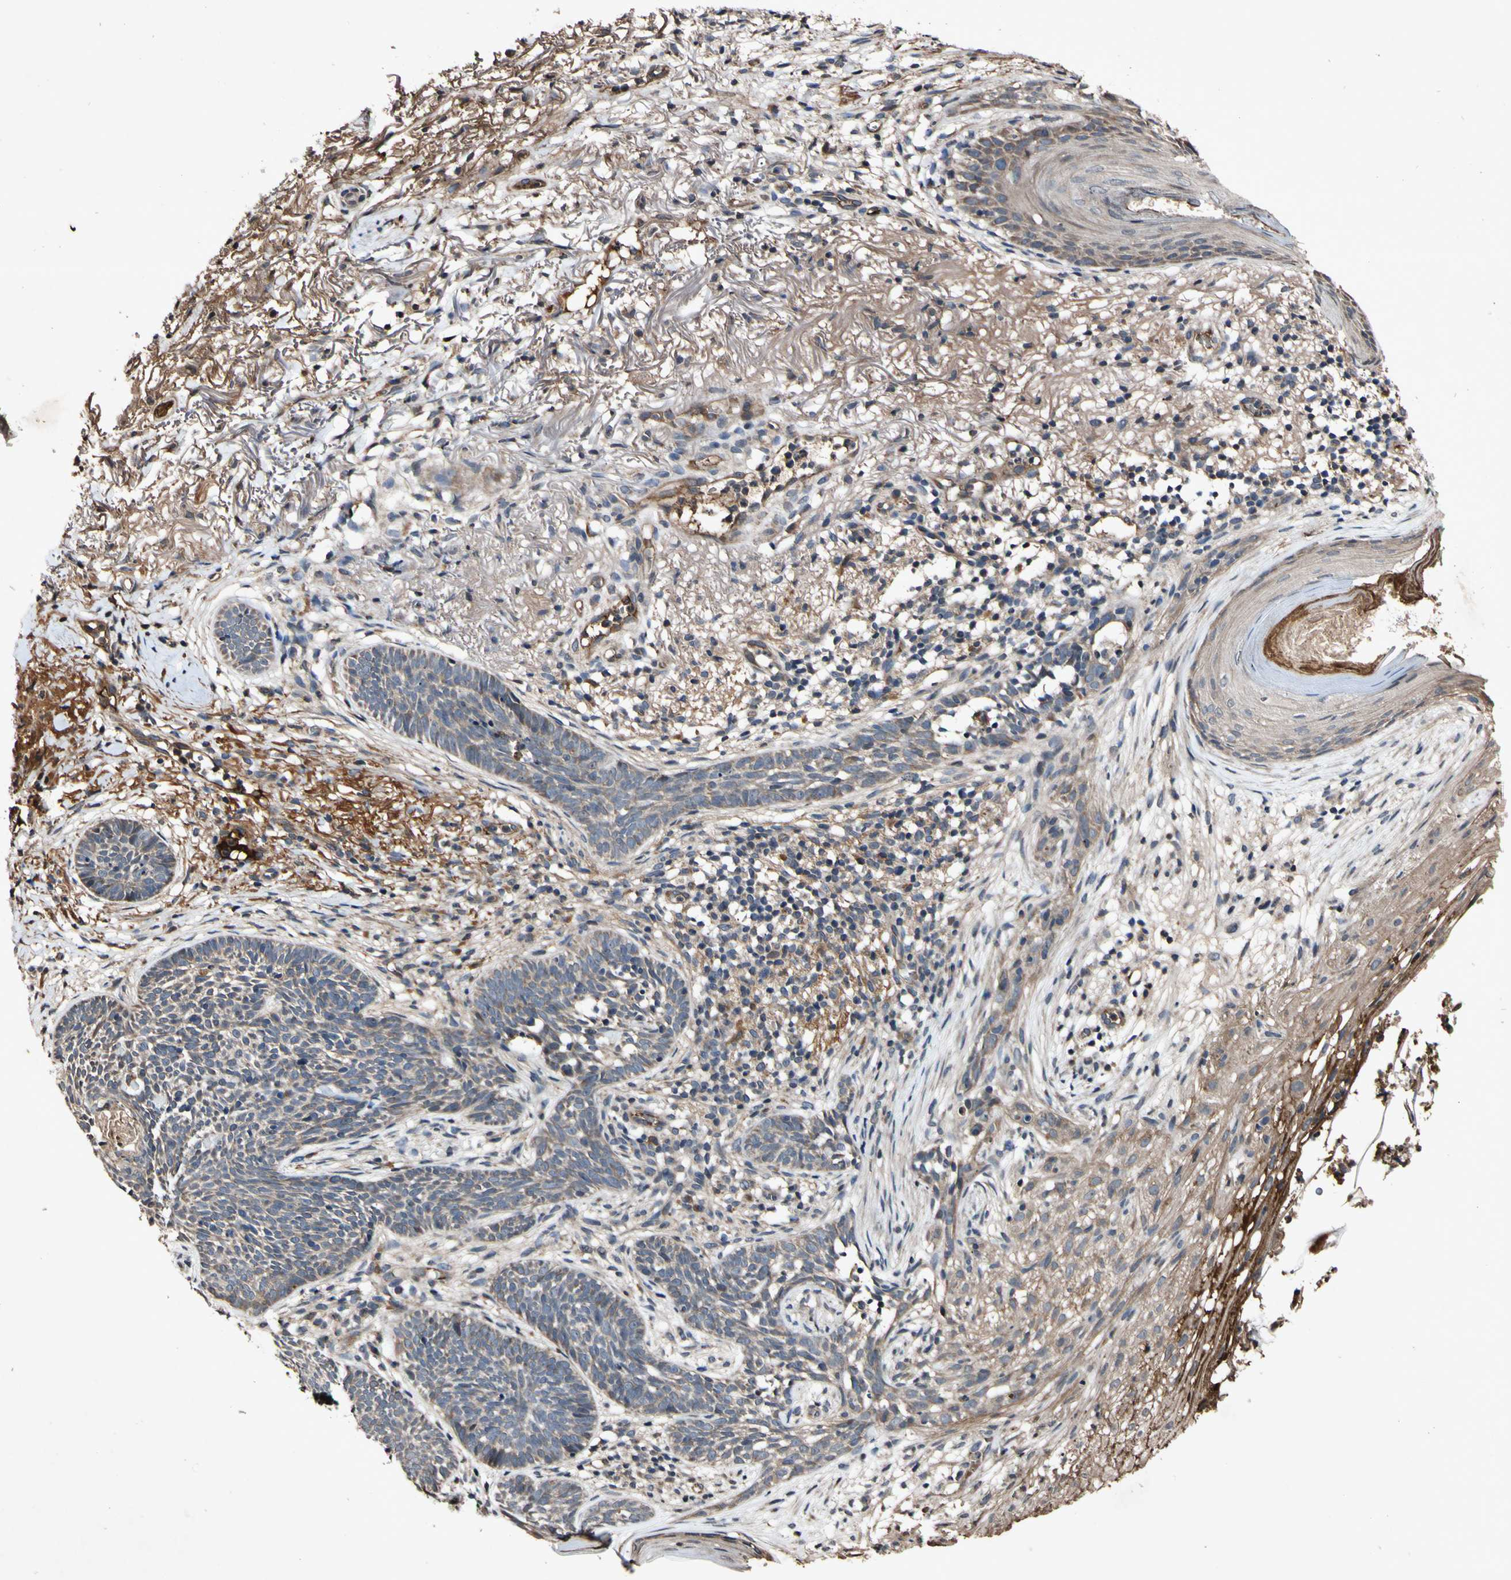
{"staining": {"intensity": "weak", "quantity": ">75%", "location": "cytoplasmic/membranous"}, "tissue": "skin cancer", "cell_type": "Tumor cells", "image_type": "cancer", "snomed": [{"axis": "morphology", "description": "Basal cell carcinoma"}, {"axis": "topography", "description": "Skin"}], "caption": "Tumor cells display weak cytoplasmic/membranous staining in approximately >75% of cells in skin cancer (basal cell carcinoma). The staining was performed using DAB, with brown indicating positive protein expression. Nuclei are stained blue with hematoxylin.", "gene": "PLAT", "patient": {"sex": "female", "age": 70}}